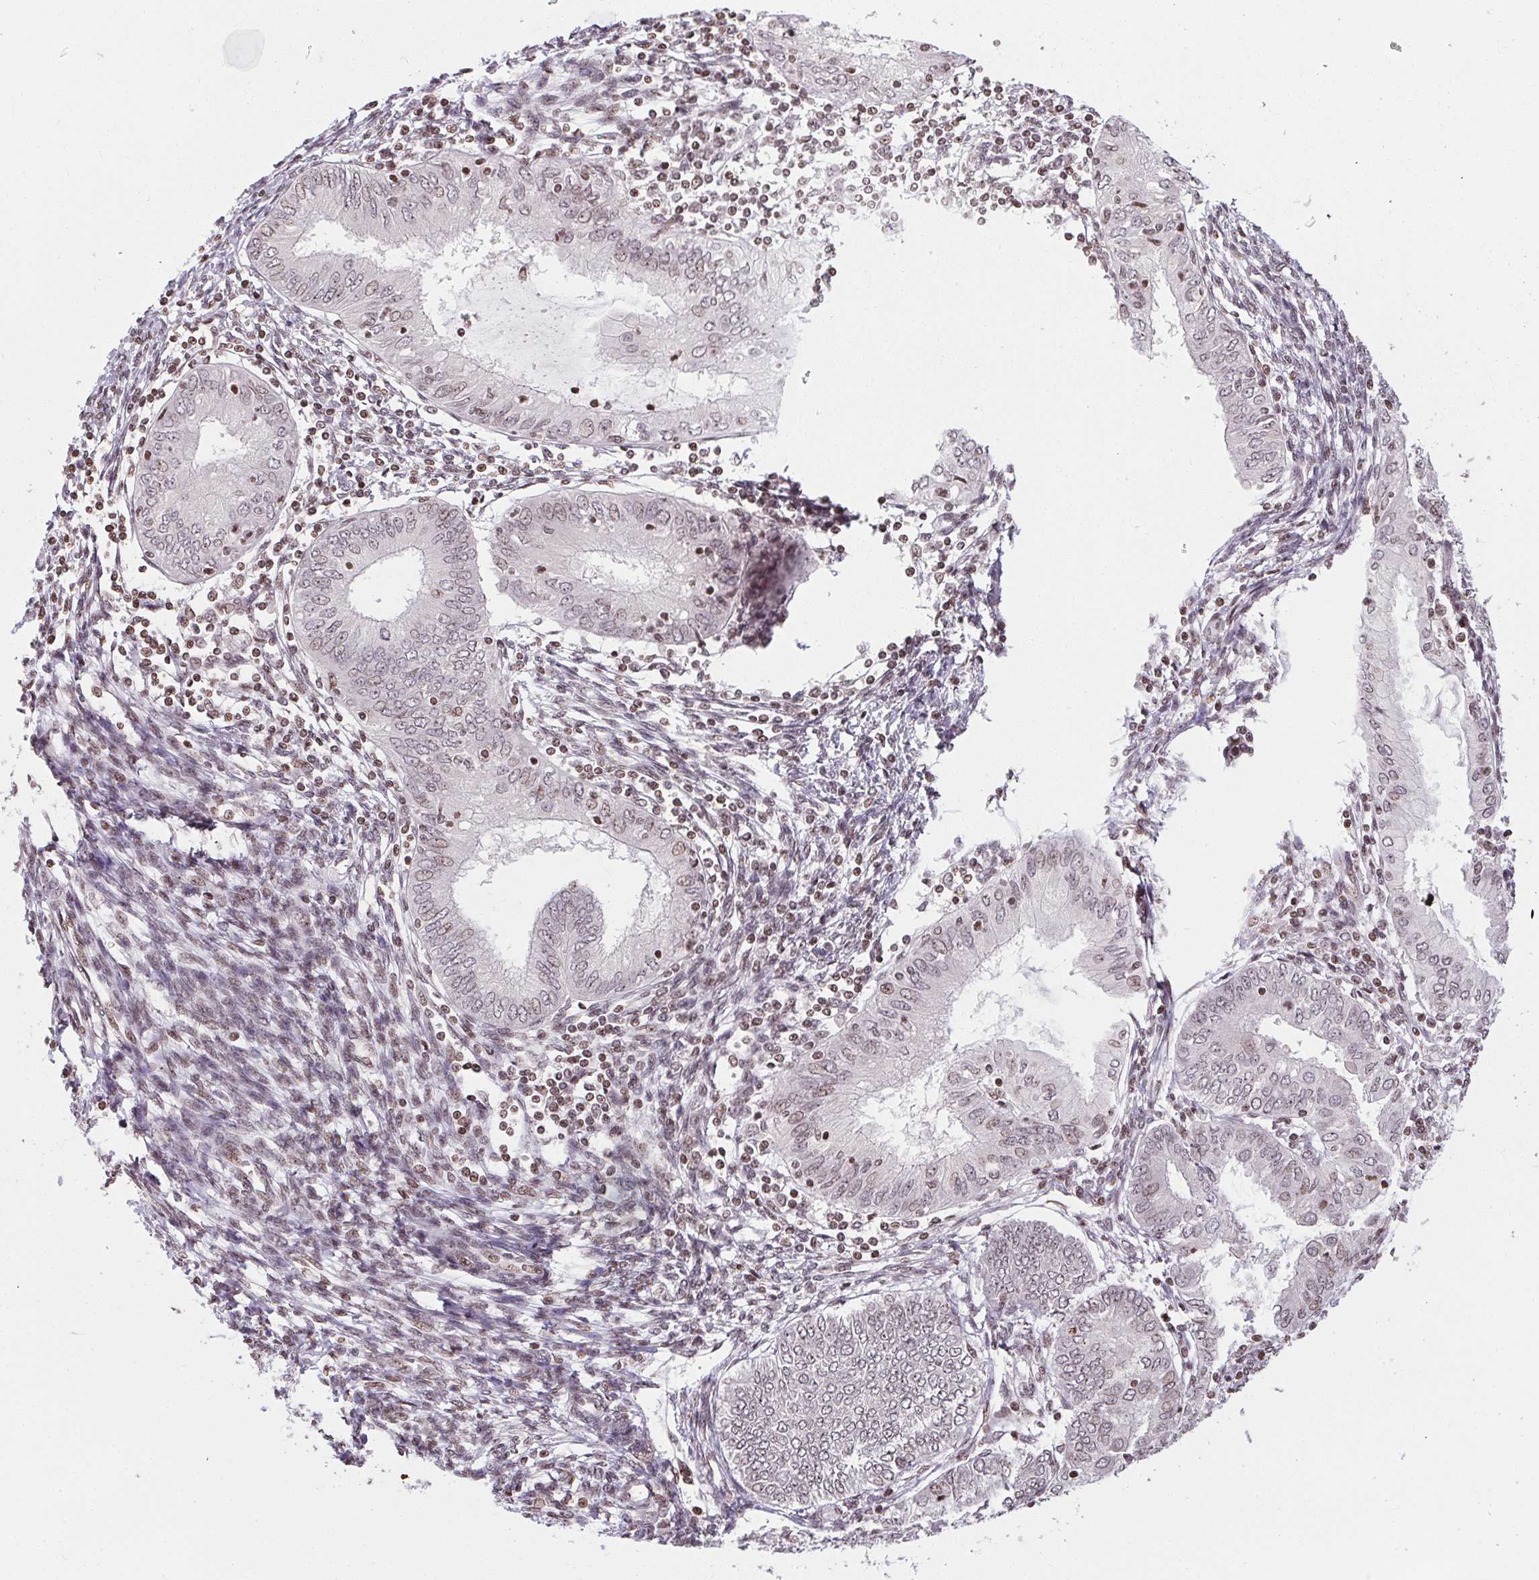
{"staining": {"intensity": "weak", "quantity": "25%-75%", "location": "nuclear"}, "tissue": "endometrial cancer", "cell_type": "Tumor cells", "image_type": "cancer", "snomed": [{"axis": "morphology", "description": "Adenocarcinoma, NOS"}, {"axis": "topography", "description": "Endometrium"}], "caption": "A photomicrograph of human adenocarcinoma (endometrial) stained for a protein displays weak nuclear brown staining in tumor cells. (brown staining indicates protein expression, while blue staining denotes nuclei).", "gene": "RNF181", "patient": {"sex": "female", "age": 68}}